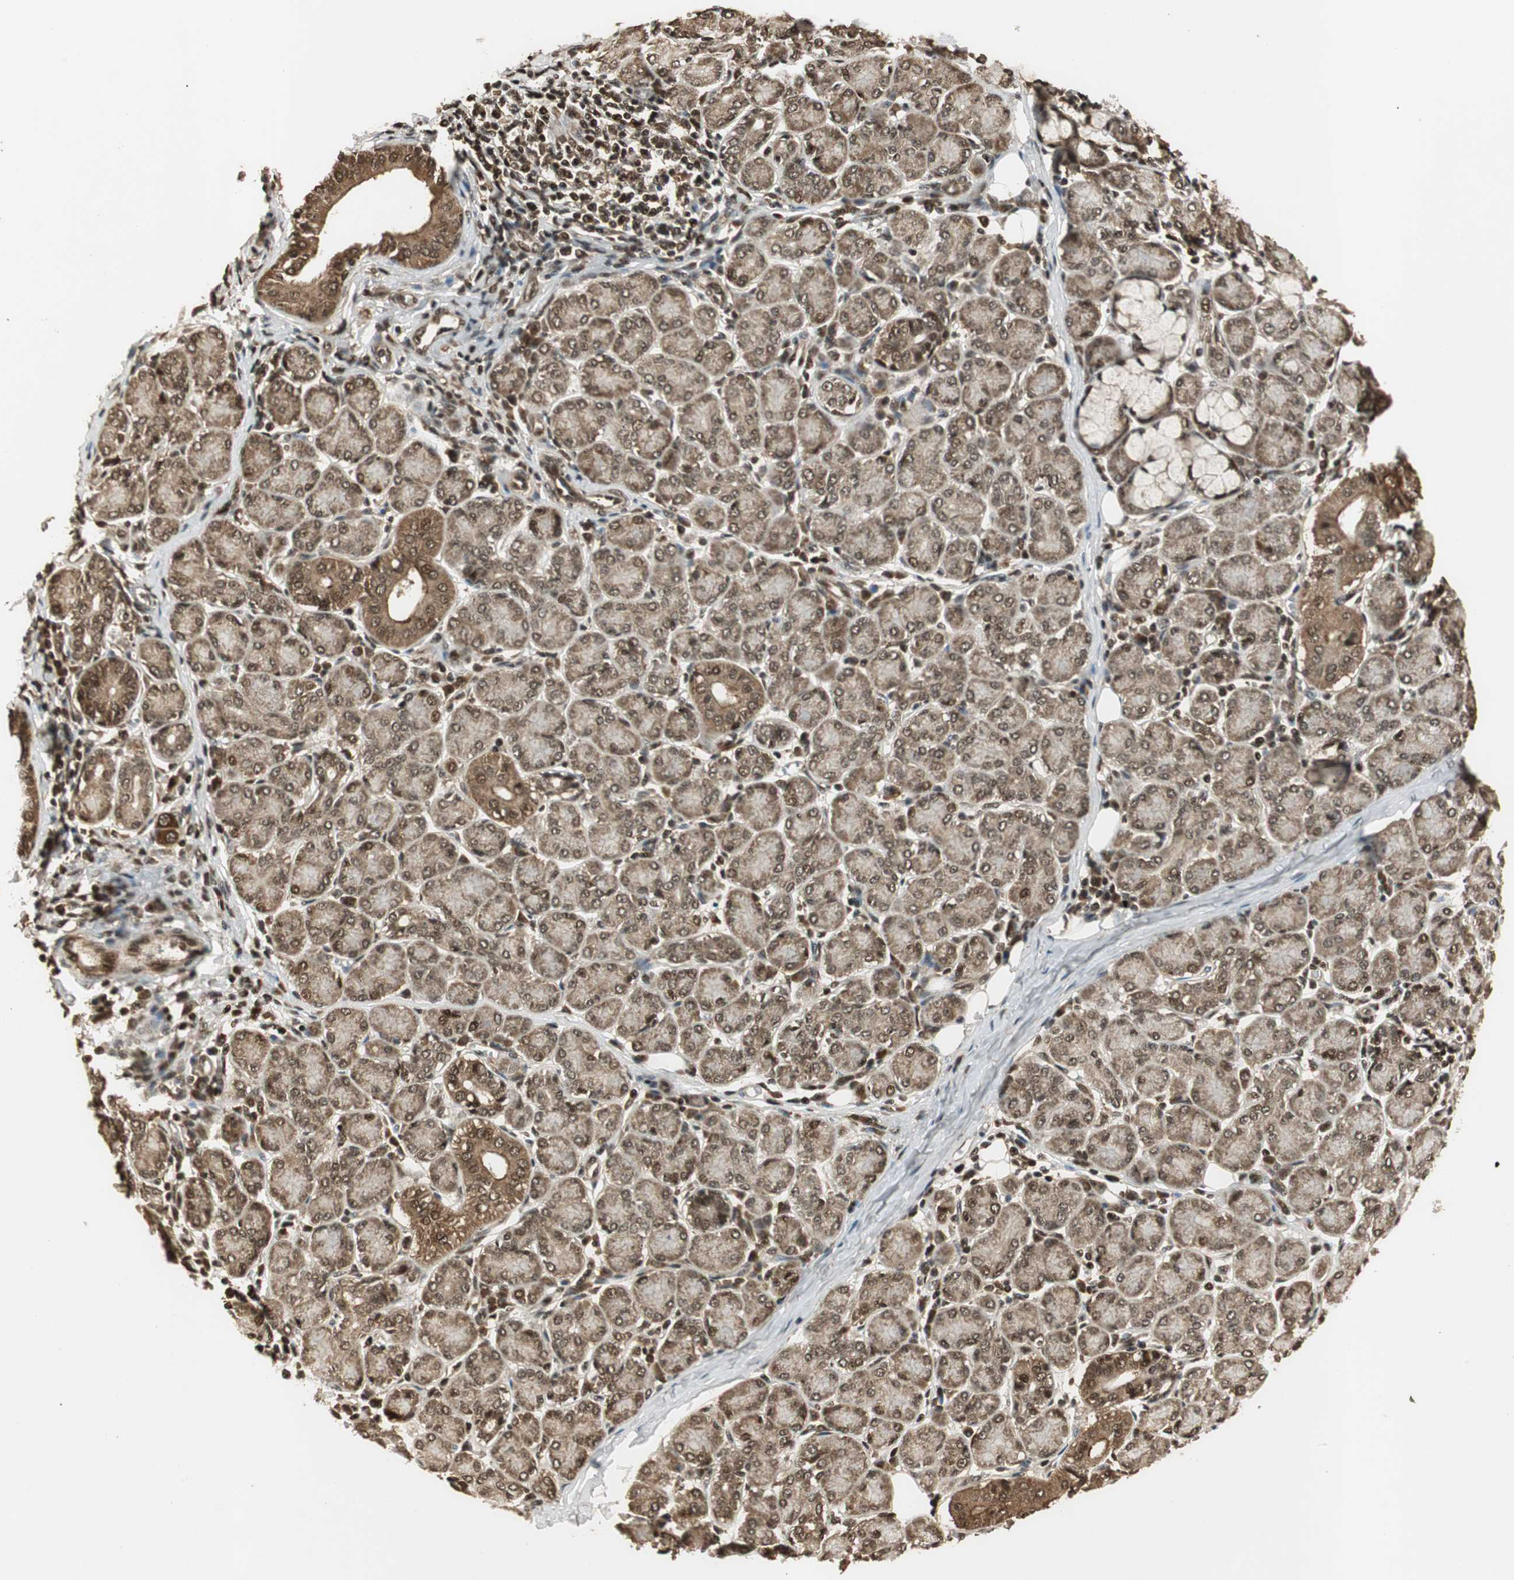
{"staining": {"intensity": "moderate", "quantity": ">75%", "location": "cytoplasmic/membranous,nuclear"}, "tissue": "salivary gland", "cell_type": "Glandular cells", "image_type": "normal", "snomed": [{"axis": "morphology", "description": "Normal tissue, NOS"}, {"axis": "morphology", "description": "Inflammation, NOS"}, {"axis": "topography", "description": "Lymph node"}, {"axis": "topography", "description": "Salivary gland"}], "caption": "Glandular cells demonstrate moderate cytoplasmic/membranous,nuclear positivity in approximately >75% of cells in normal salivary gland.", "gene": "RPA3", "patient": {"sex": "male", "age": 3}}